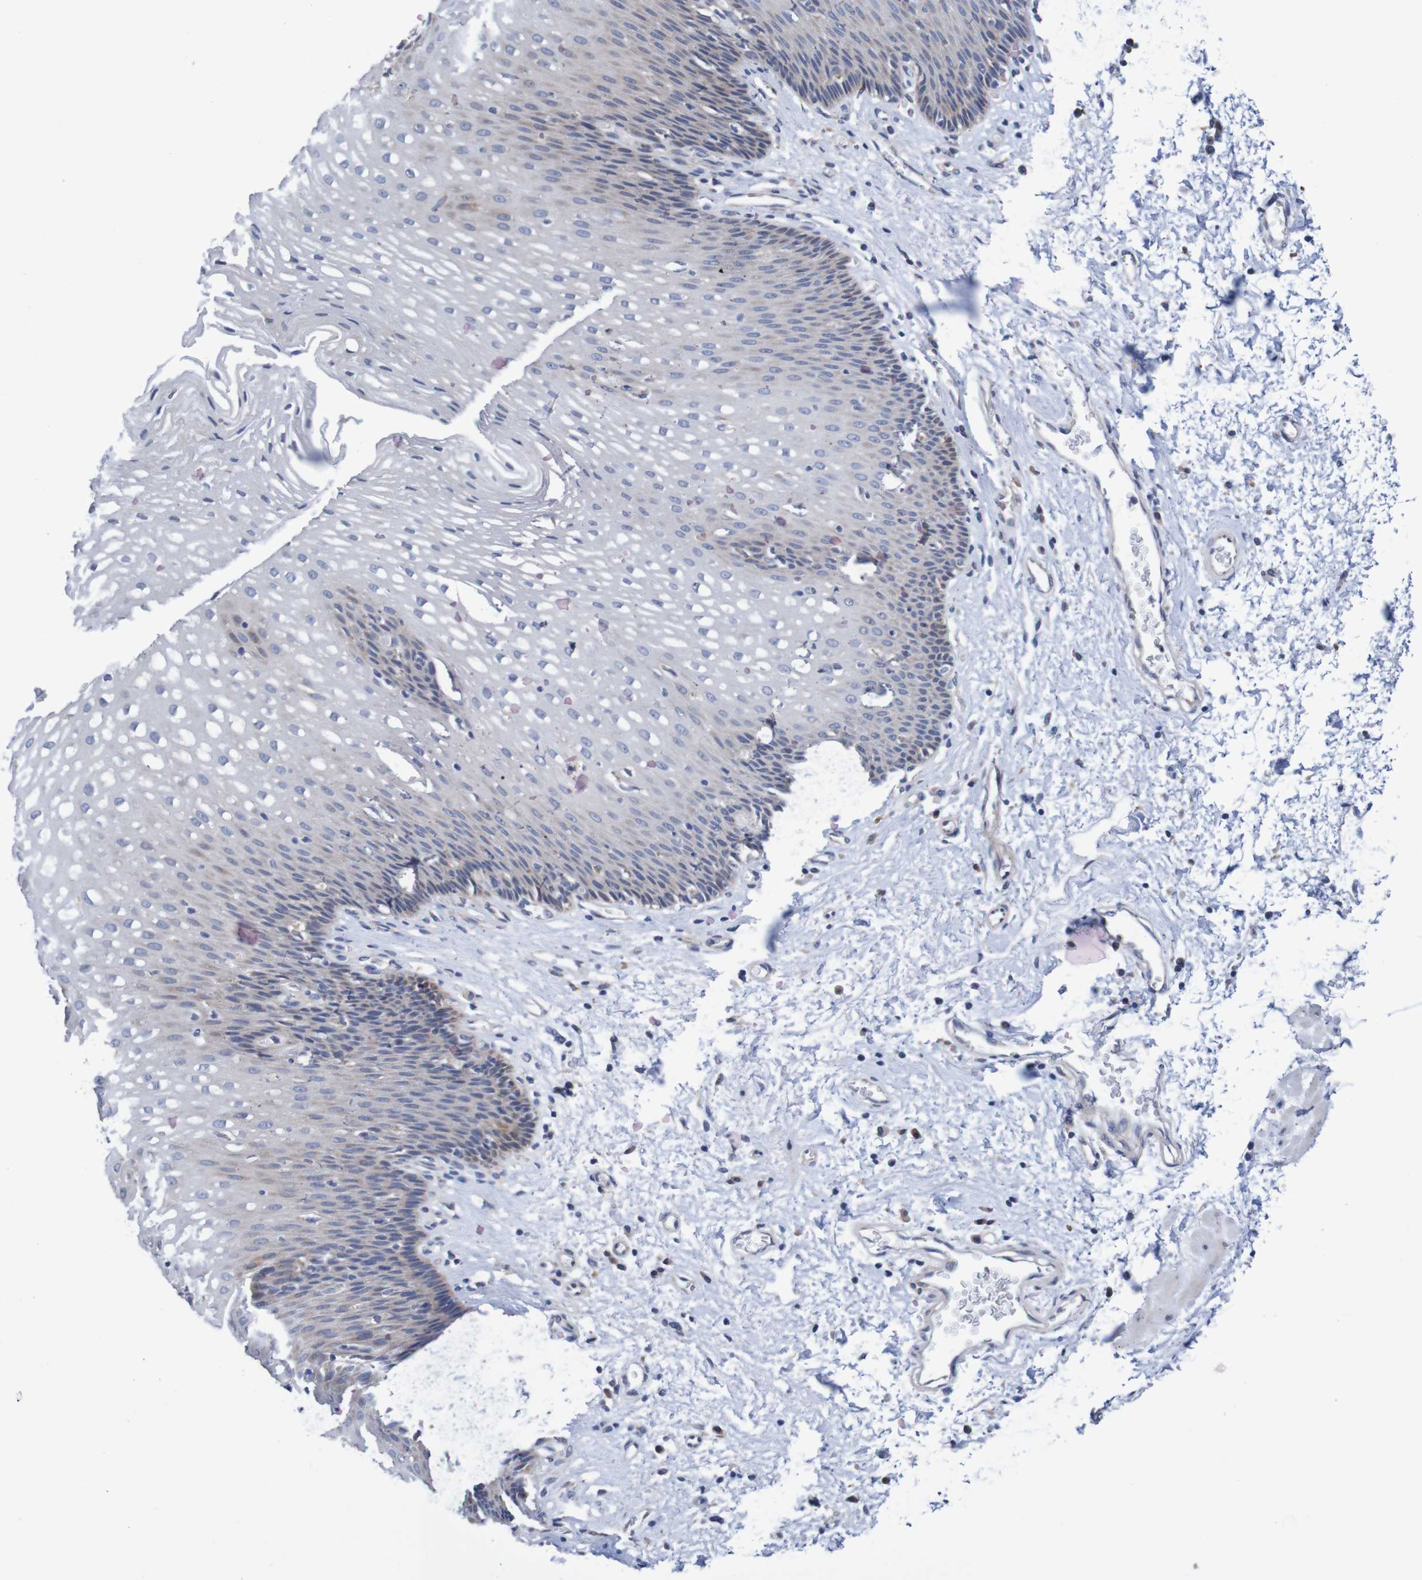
{"staining": {"intensity": "weak", "quantity": "25%-75%", "location": "cytoplasmic/membranous"}, "tissue": "esophagus", "cell_type": "Squamous epithelial cells", "image_type": "normal", "snomed": [{"axis": "morphology", "description": "Normal tissue, NOS"}, {"axis": "topography", "description": "Esophagus"}], "caption": "DAB immunohistochemical staining of normal human esophagus demonstrates weak cytoplasmic/membranous protein positivity in about 25%-75% of squamous epithelial cells. Immunohistochemistry (ihc) stains the protein of interest in brown and the nuclei are stained blue.", "gene": "FIBP", "patient": {"sex": "male", "age": 48}}